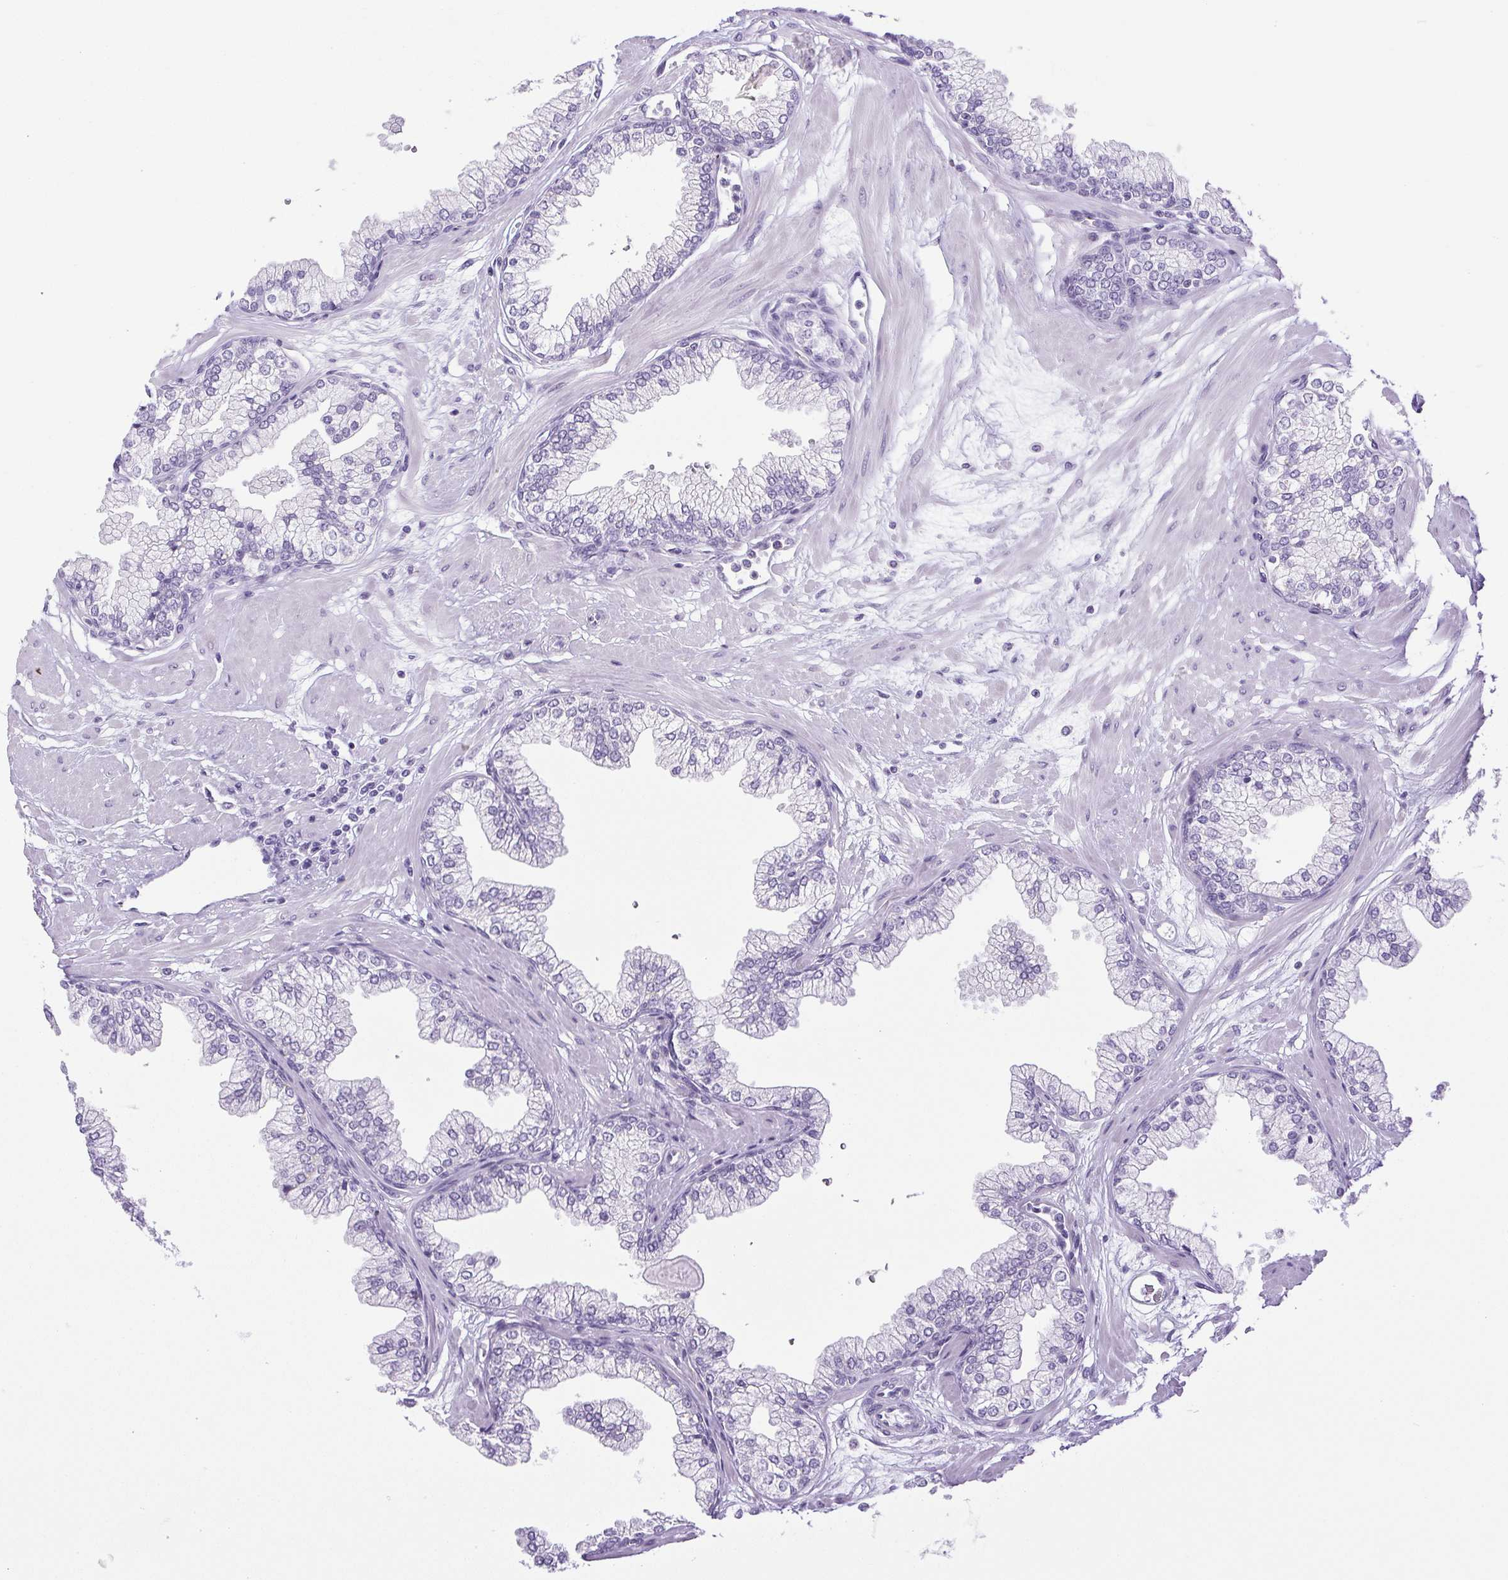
{"staining": {"intensity": "negative", "quantity": "none", "location": "none"}, "tissue": "prostate", "cell_type": "Glandular cells", "image_type": "normal", "snomed": [{"axis": "morphology", "description": "Normal tissue, NOS"}, {"axis": "topography", "description": "Prostate"}, {"axis": "topography", "description": "Peripheral nerve tissue"}], "caption": "This is an immunohistochemistry (IHC) image of benign human prostate. There is no expression in glandular cells.", "gene": "HLA", "patient": {"sex": "male", "age": 61}}